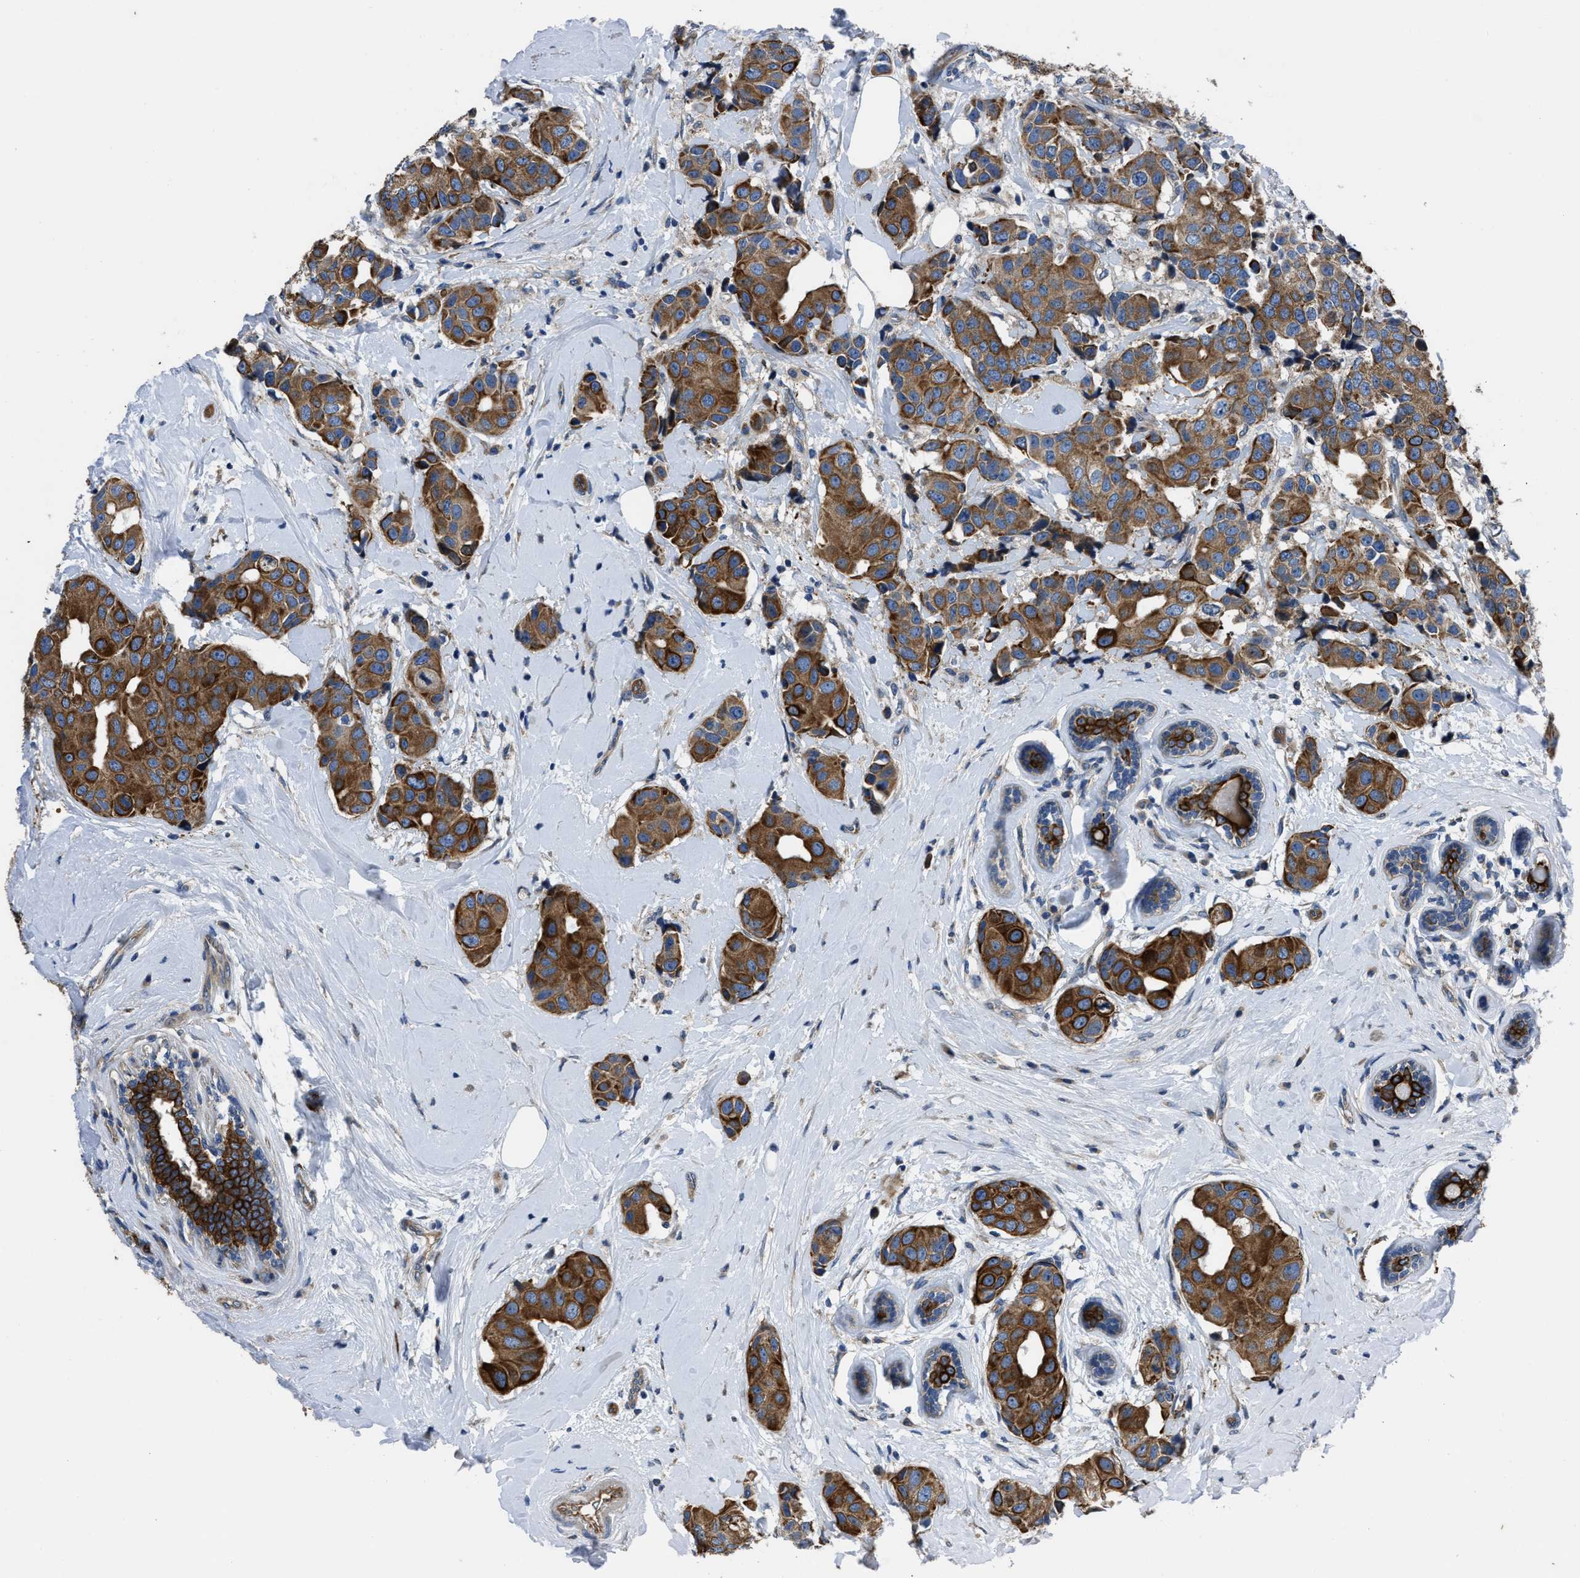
{"staining": {"intensity": "strong", "quantity": ">75%", "location": "cytoplasmic/membranous"}, "tissue": "breast cancer", "cell_type": "Tumor cells", "image_type": "cancer", "snomed": [{"axis": "morphology", "description": "Normal tissue, NOS"}, {"axis": "morphology", "description": "Duct carcinoma"}, {"axis": "topography", "description": "Breast"}], "caption": "Breast cancer (intraductal carcinoma) stained for a protein demonstrates strong cytoplasmic/membranous positivity in tumor cells. (DAB IHC with brightfield microscopy, high magnification).", "gene": "ERC1", "patient": {"sex": "female", "age": 39}}